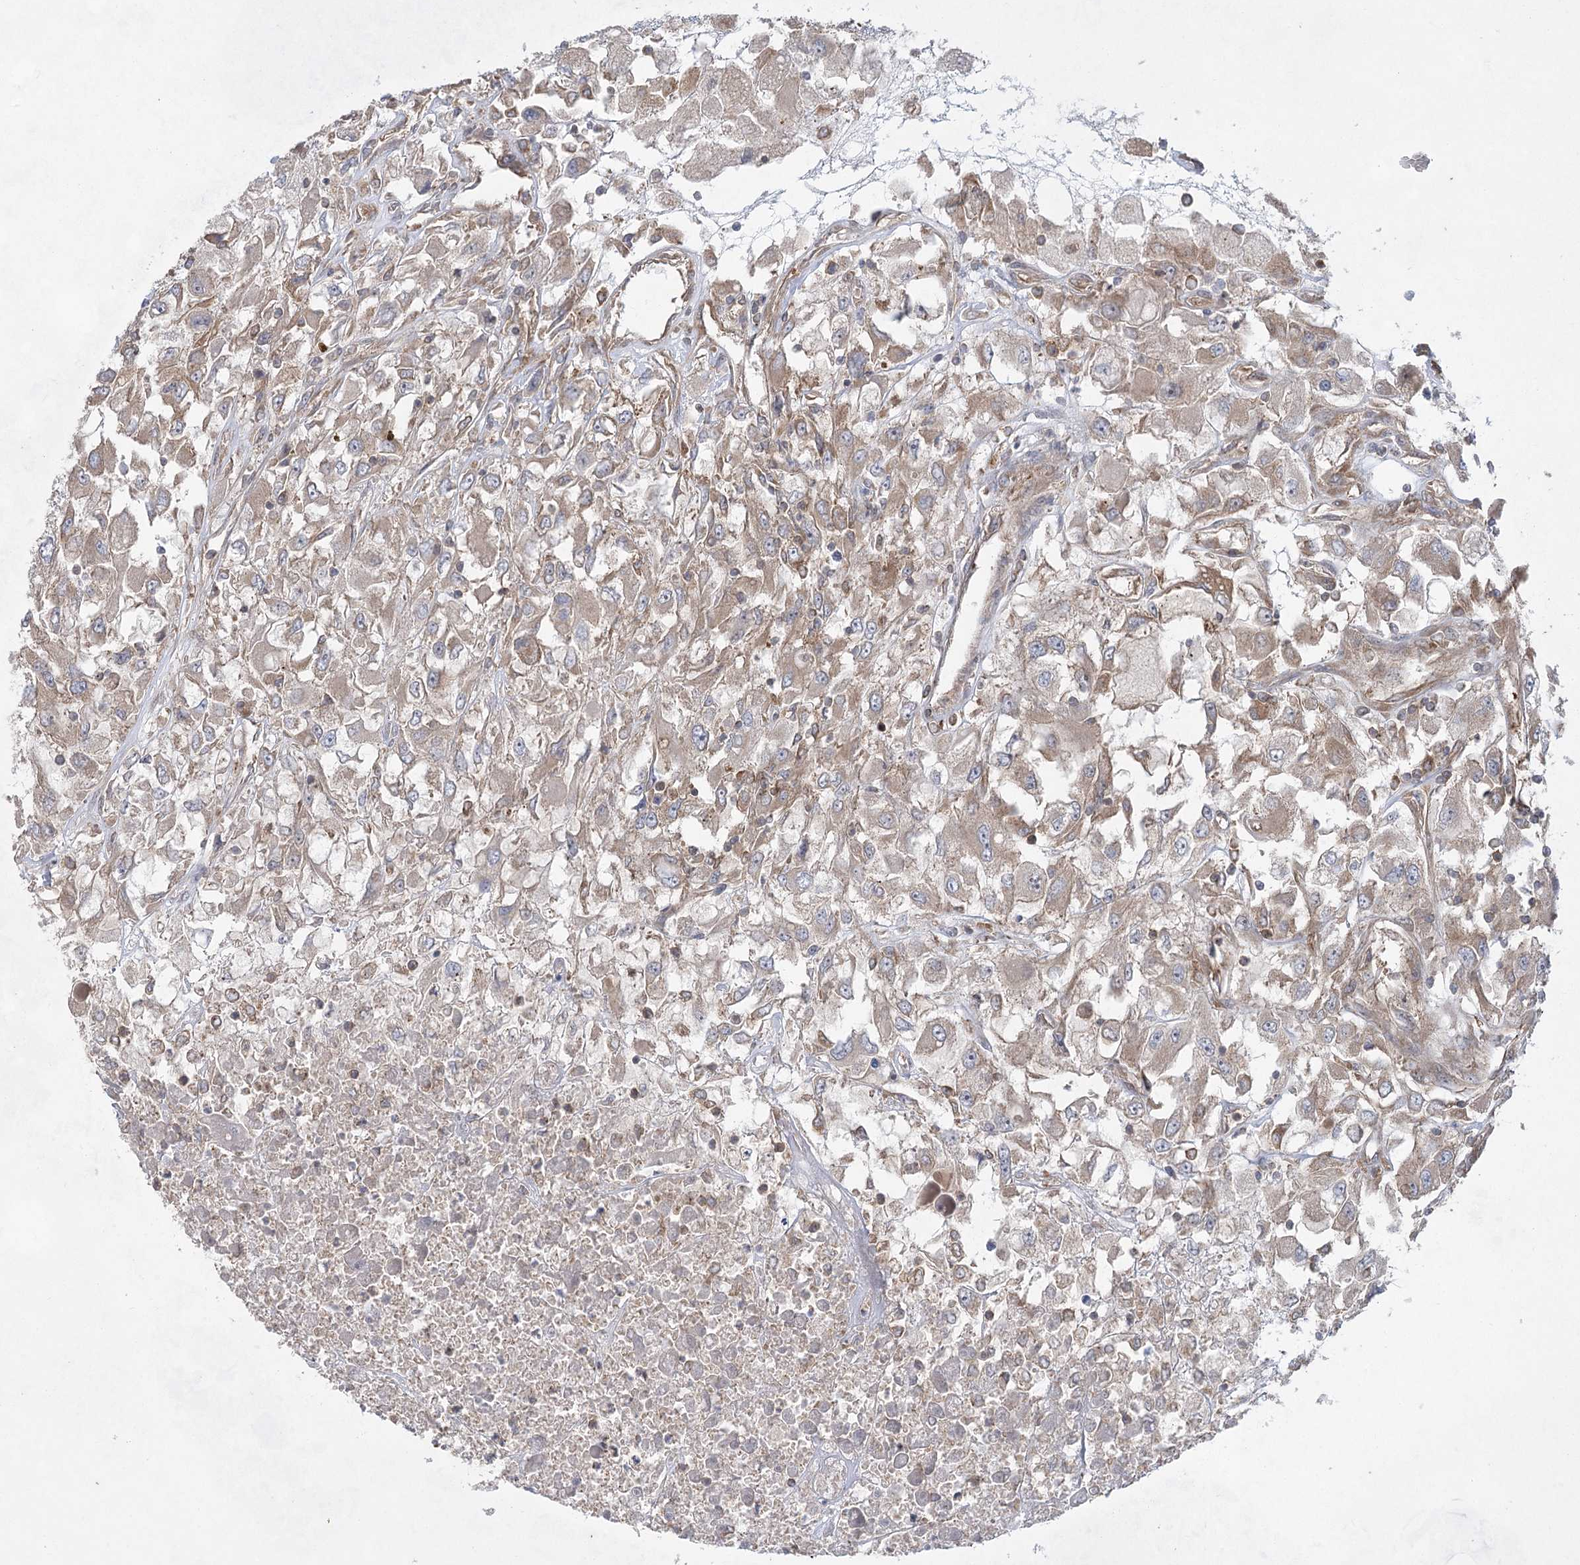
{"staining": {"intensity": "moderate", "quantity": "<25%", "location": "cytoplasmic/membranous"}, "tissue": "renal cancer", "cell_type": "Tumor cells", "image_type": "cancer", "snomed": [{"axis": "morphology", "description": "Adenocarcinoma, NOS"}, {"axis": "topography", "description": "Kidney"}], "caption": "Moderate cytoplasmic/membranous expression for a protein is identified in approximately <25% of tumor cells of adenocarcinoma (renal) using IHC.", "gene": "EIF3A", "patient": {"sex": "female", "age": 52}}